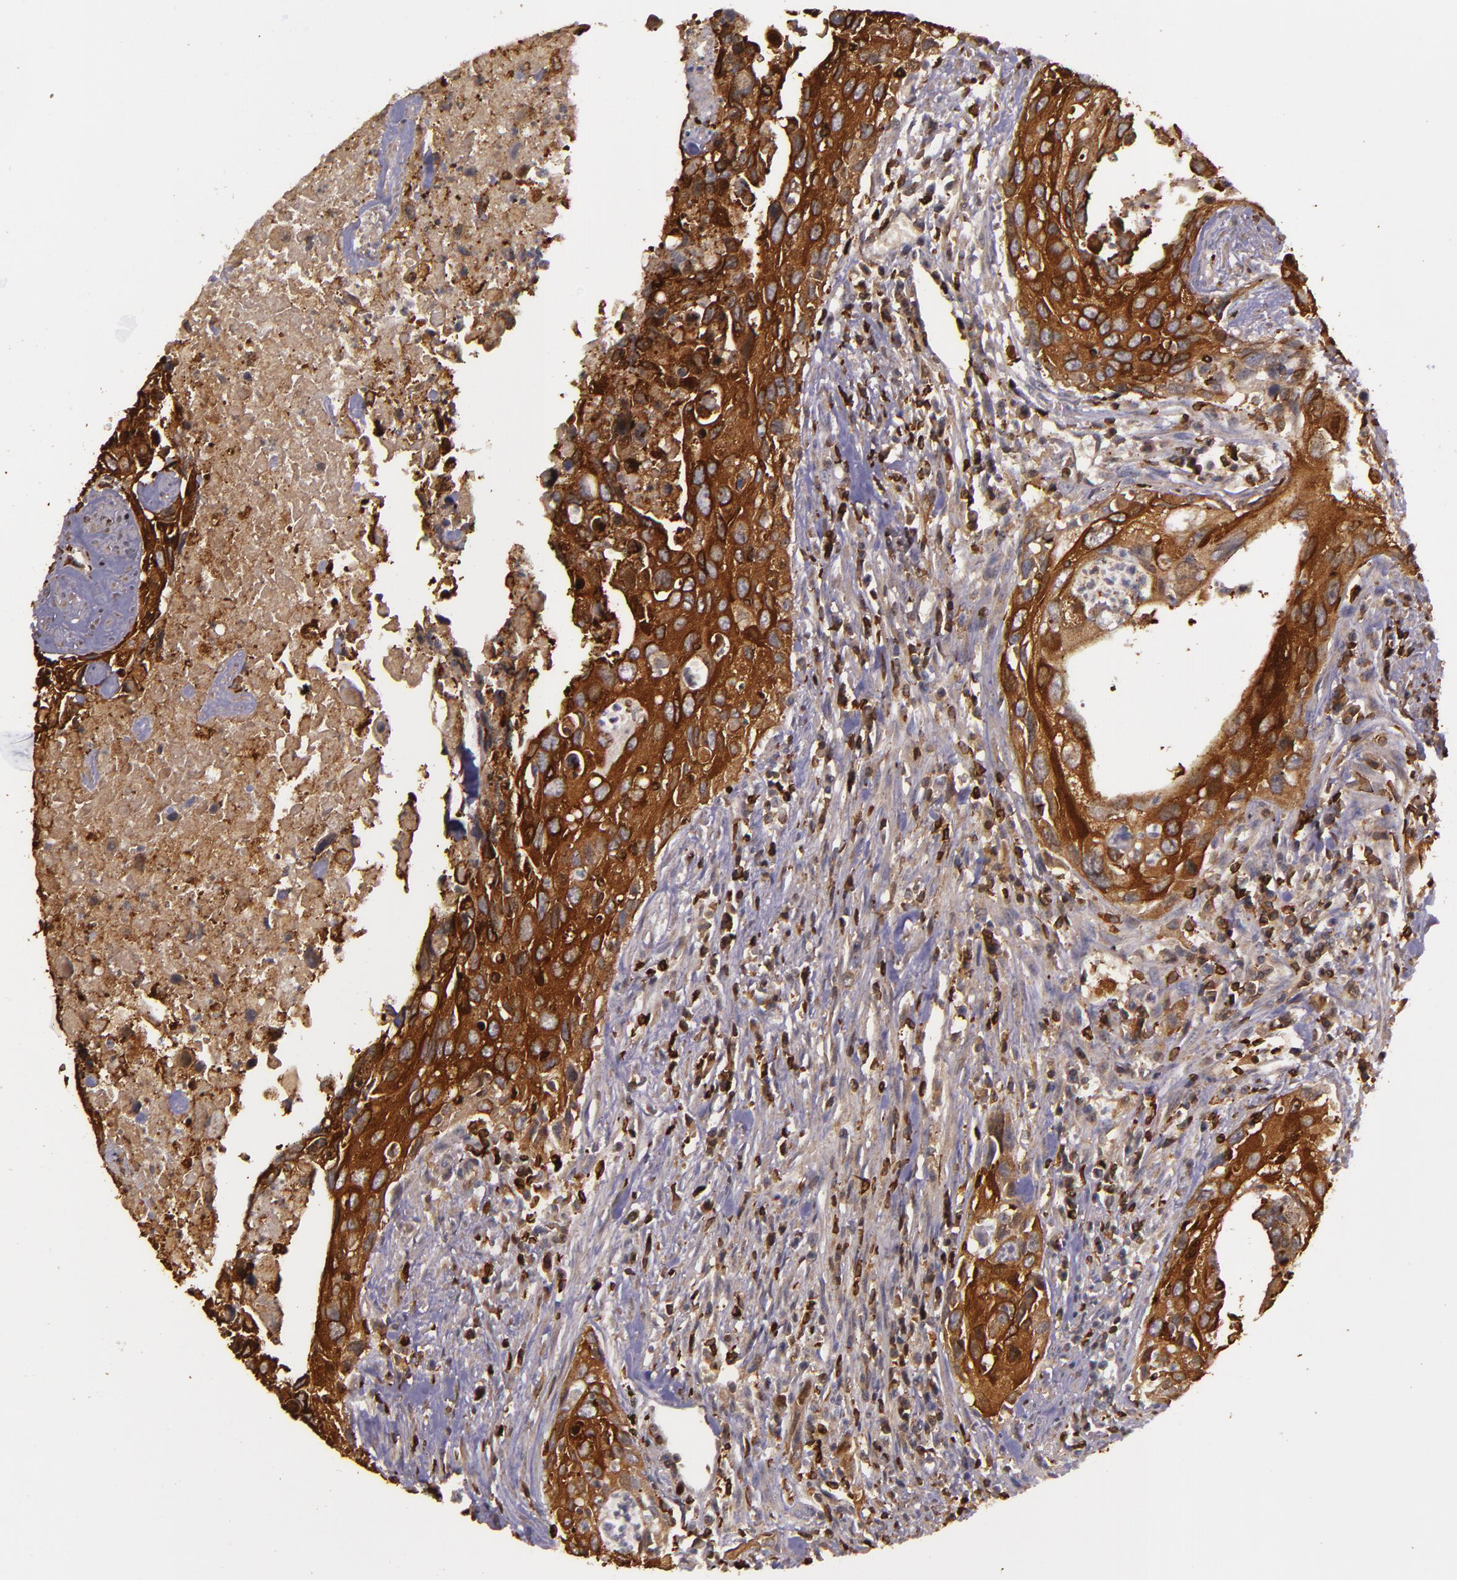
{"staining": {"intensity": "strong", "quantity": ">75%", "location": "cytoplasmic/membranous"}, "tissue": "urothelial cancer", "cell_type": "Tumor cells", "image_type": "cancer", "snomed": [{"axis": "morphology", "description": "Urothelial carcinoma, High grade"}, {"axis": "topography", "description": "Urinary bladder"}], "caption": "Approximately >75% of tumor cells in urothelial carcinoma (high-grade) demonstrate strong cytoplasmic/membranous protein staining as visualized by brown immunohistochemical staining.", "gene": "SLC9A3R1", "patient": {"sex": "male", "age": 71}}